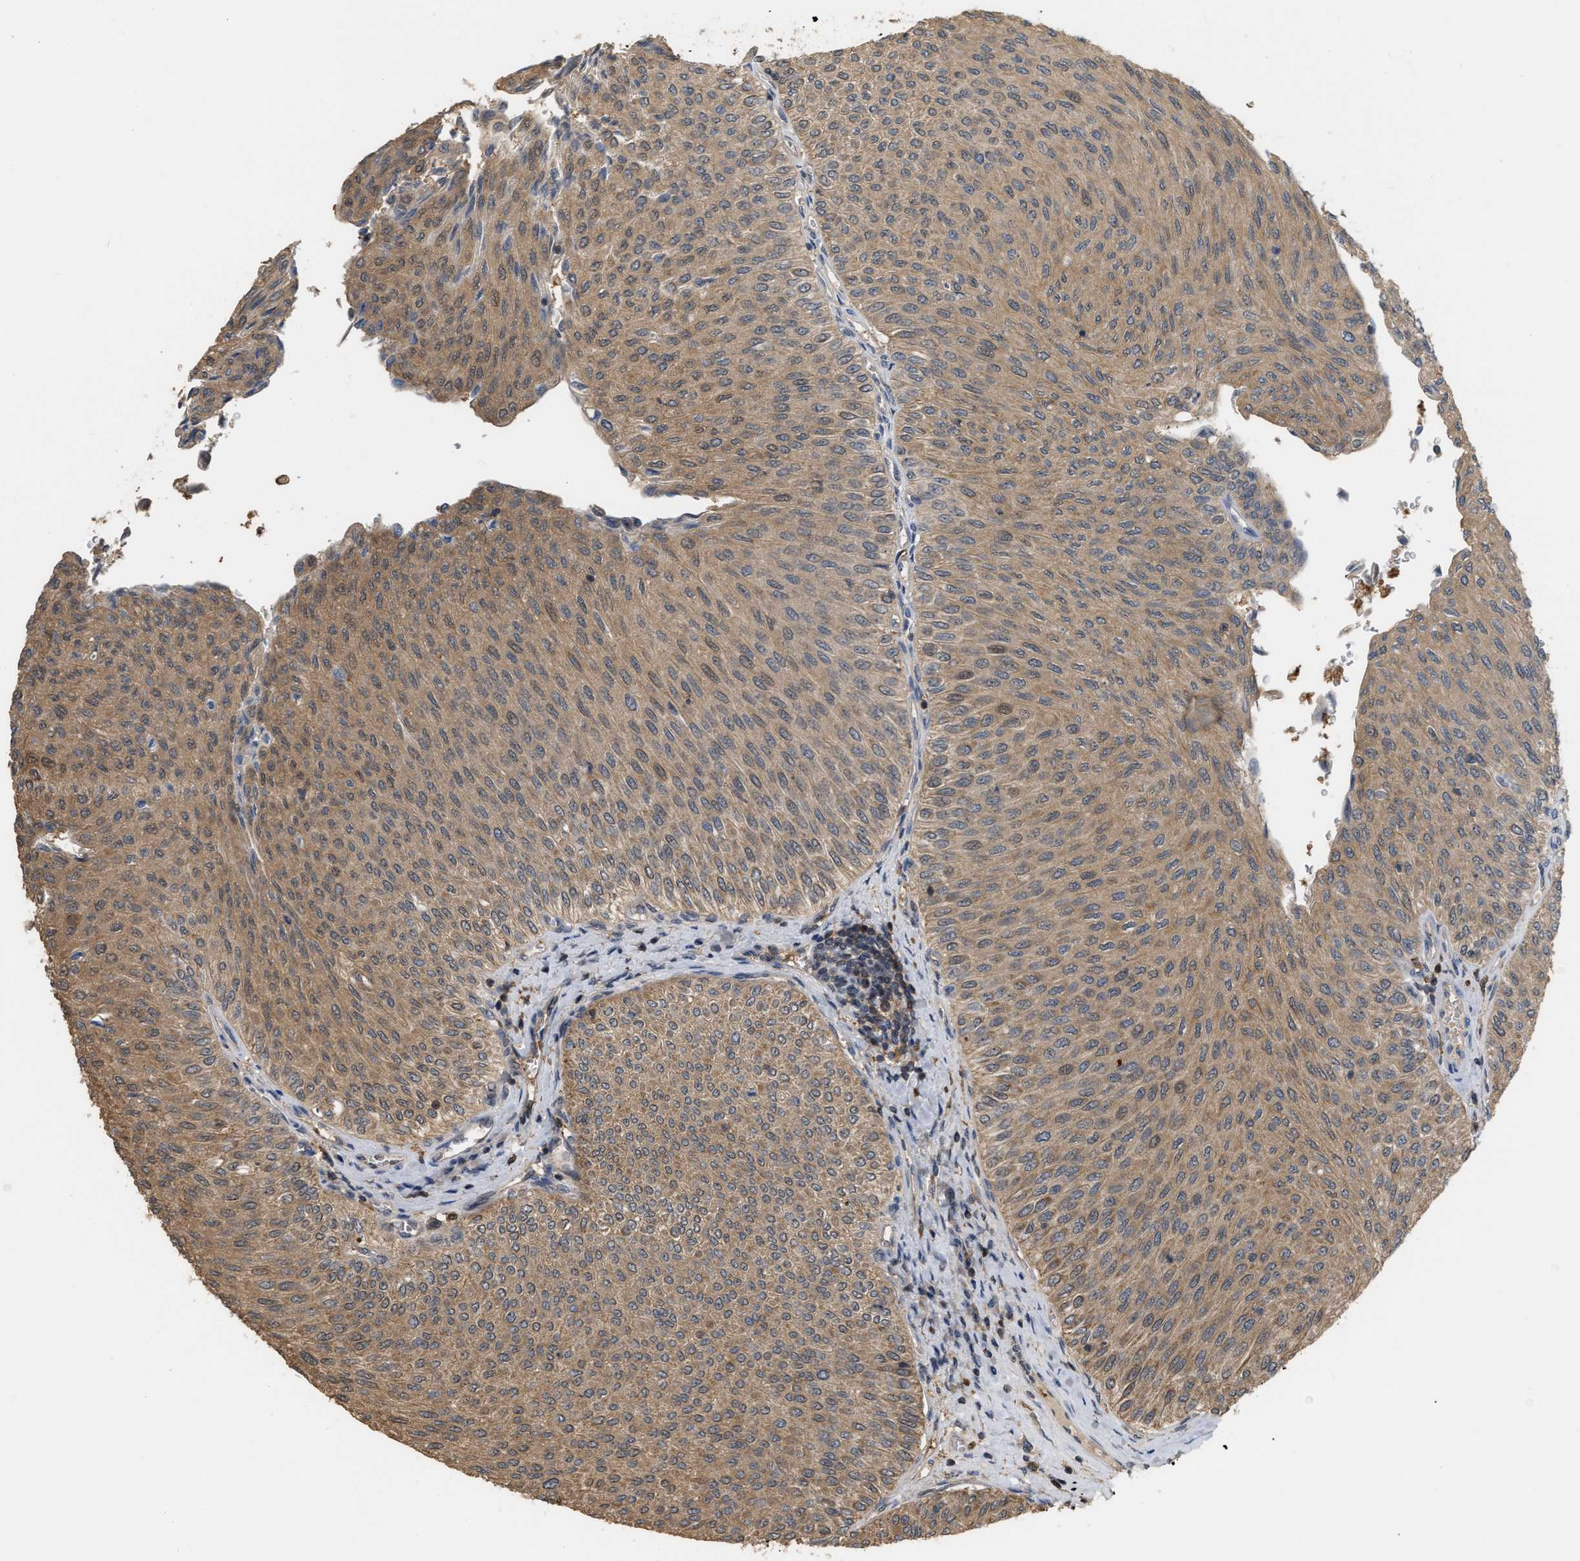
{"staining": {"intensity": "moderate", "quantity": ">75%", "location": "cytoplasmic/membranous"}, "tissue": "urothelial cancer", "cell_type": "Tumor cells", "image_type": "cancer", "snomed": [{"axis": "morphology", "description": "Urothelial carcinoma, Low grade"}, {"axis": "topography", "description": "Urinary bladder"}], "caption": "Moderate cytoplasmic/membranous staining is identified in about >75% of tumor cells in low-grade urothelial carcinoma.", "gene": "MTPN", "patient": {"sex": "male", "age": 78}}